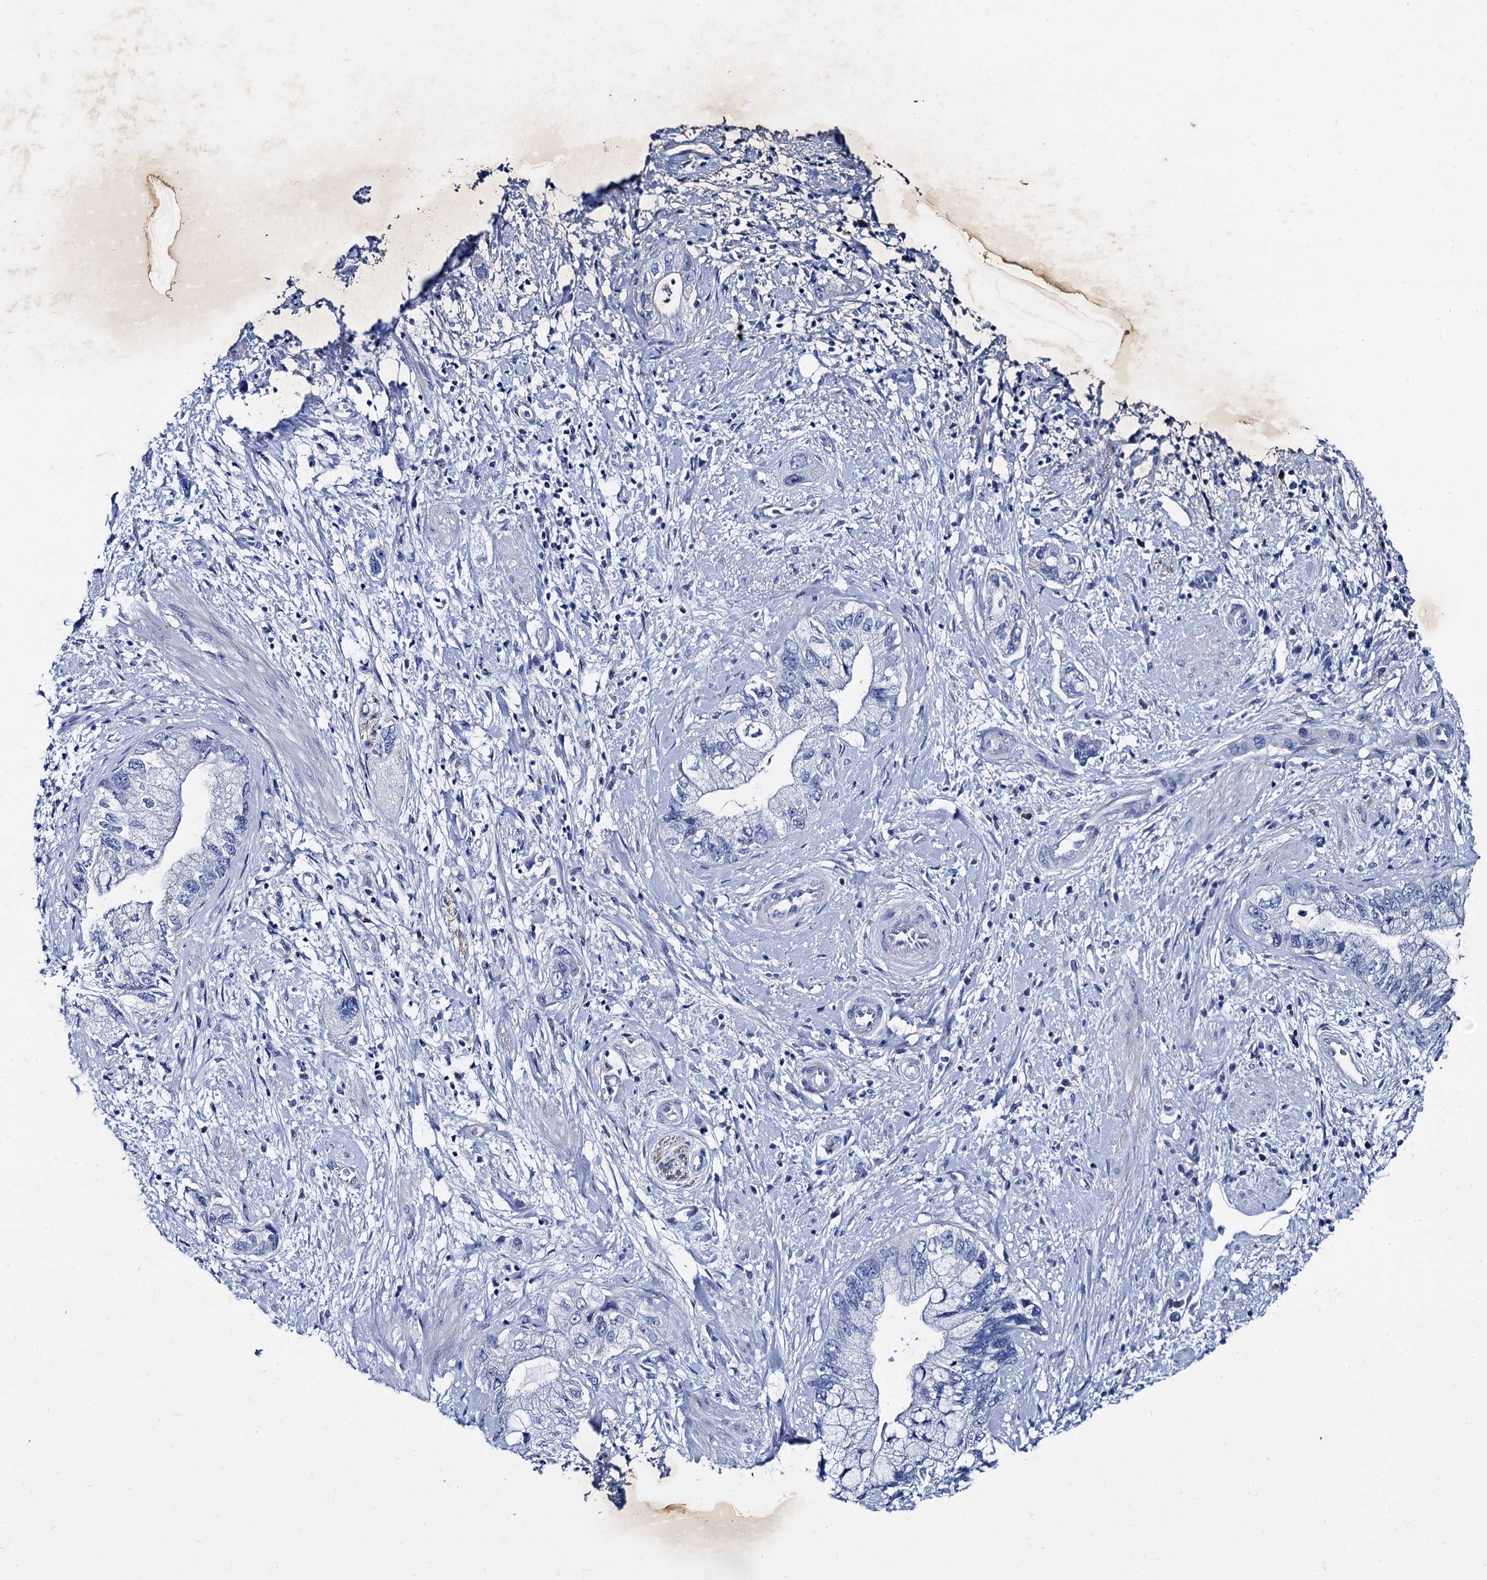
{"staining": {"intensity": "negative", "quantity": "none", "location": "none"}, "tissue": "pancreatic cancer", "cell_type": "Tumor cells", "image_type": "cancer", "snomed": [{"axis": "morphology", "description": "Adenocarcinoma, NOS"}, {"axis": "topography", "description": "Pancreas"}], "caption": "The photomicrograph reveals no staining of tumor cells in pancreatic cancer.", "gene": "TMEM72", "patient": {"sex": "female", "age": 73}}